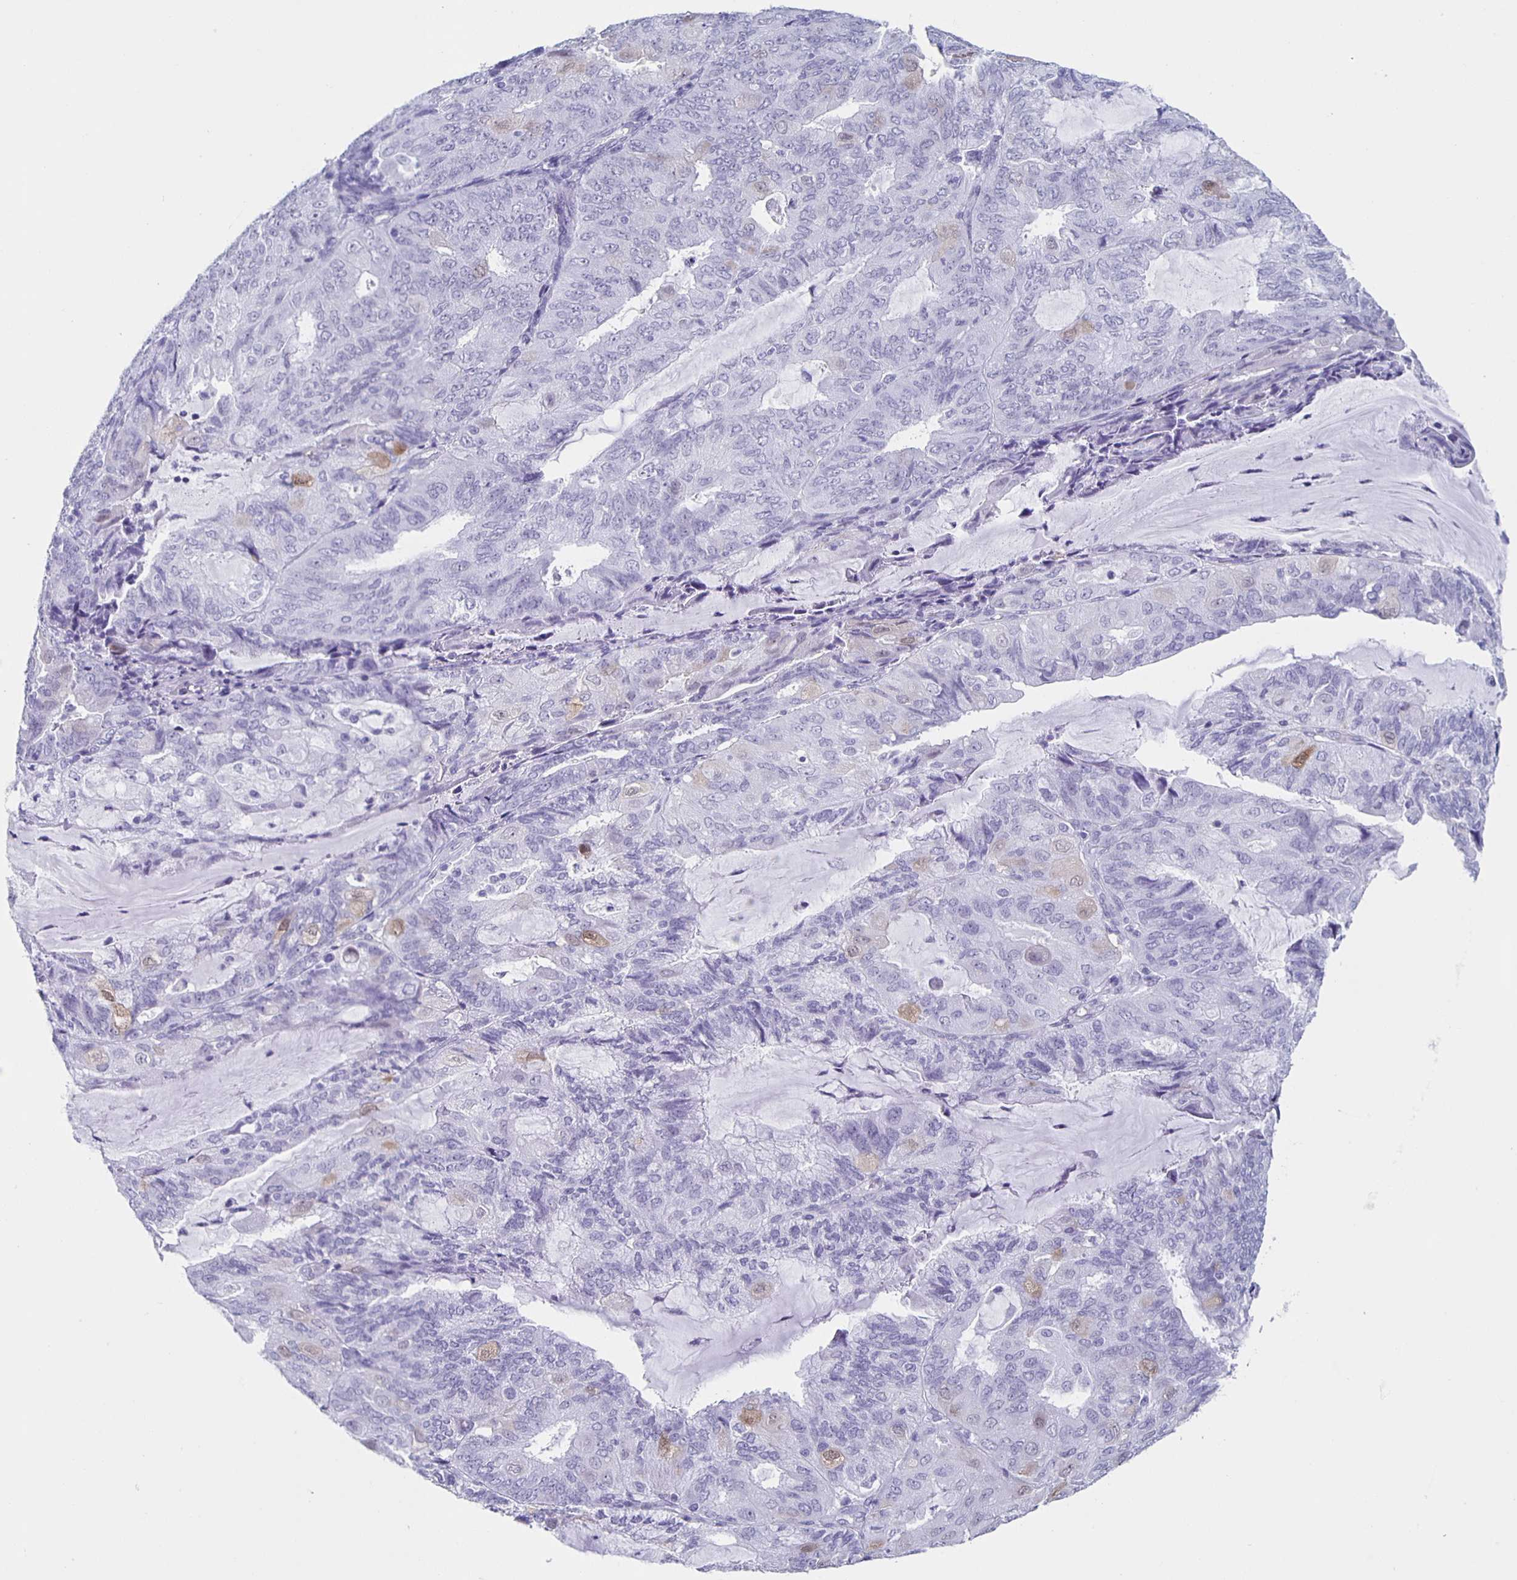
{"staining": {"intensity": "weak", "quantity": "<25%", "location": "cytoplasmic/membranous,nuclear"}, "tissue": "endometrial cancer", "cell_type": "Tumor cells", "image_type": "cancer", "snomed": [{"axis": "morphology", "description": "Adenocarcinoma, NOS"}, {"axis": "topography", "description": "Endometrium"}], "caption": "DAB immunohistochemical staining of human endometrial cancer (adenocarcinoma) demonstrates no significant staining in tumor cells. (DAB (3,3'-diaminobenzidine) immunohistochemistry (IHC) with hematoxylin counter stain).", "gene": "TPPP", "patient": {"sex": "female", "age": 81}}